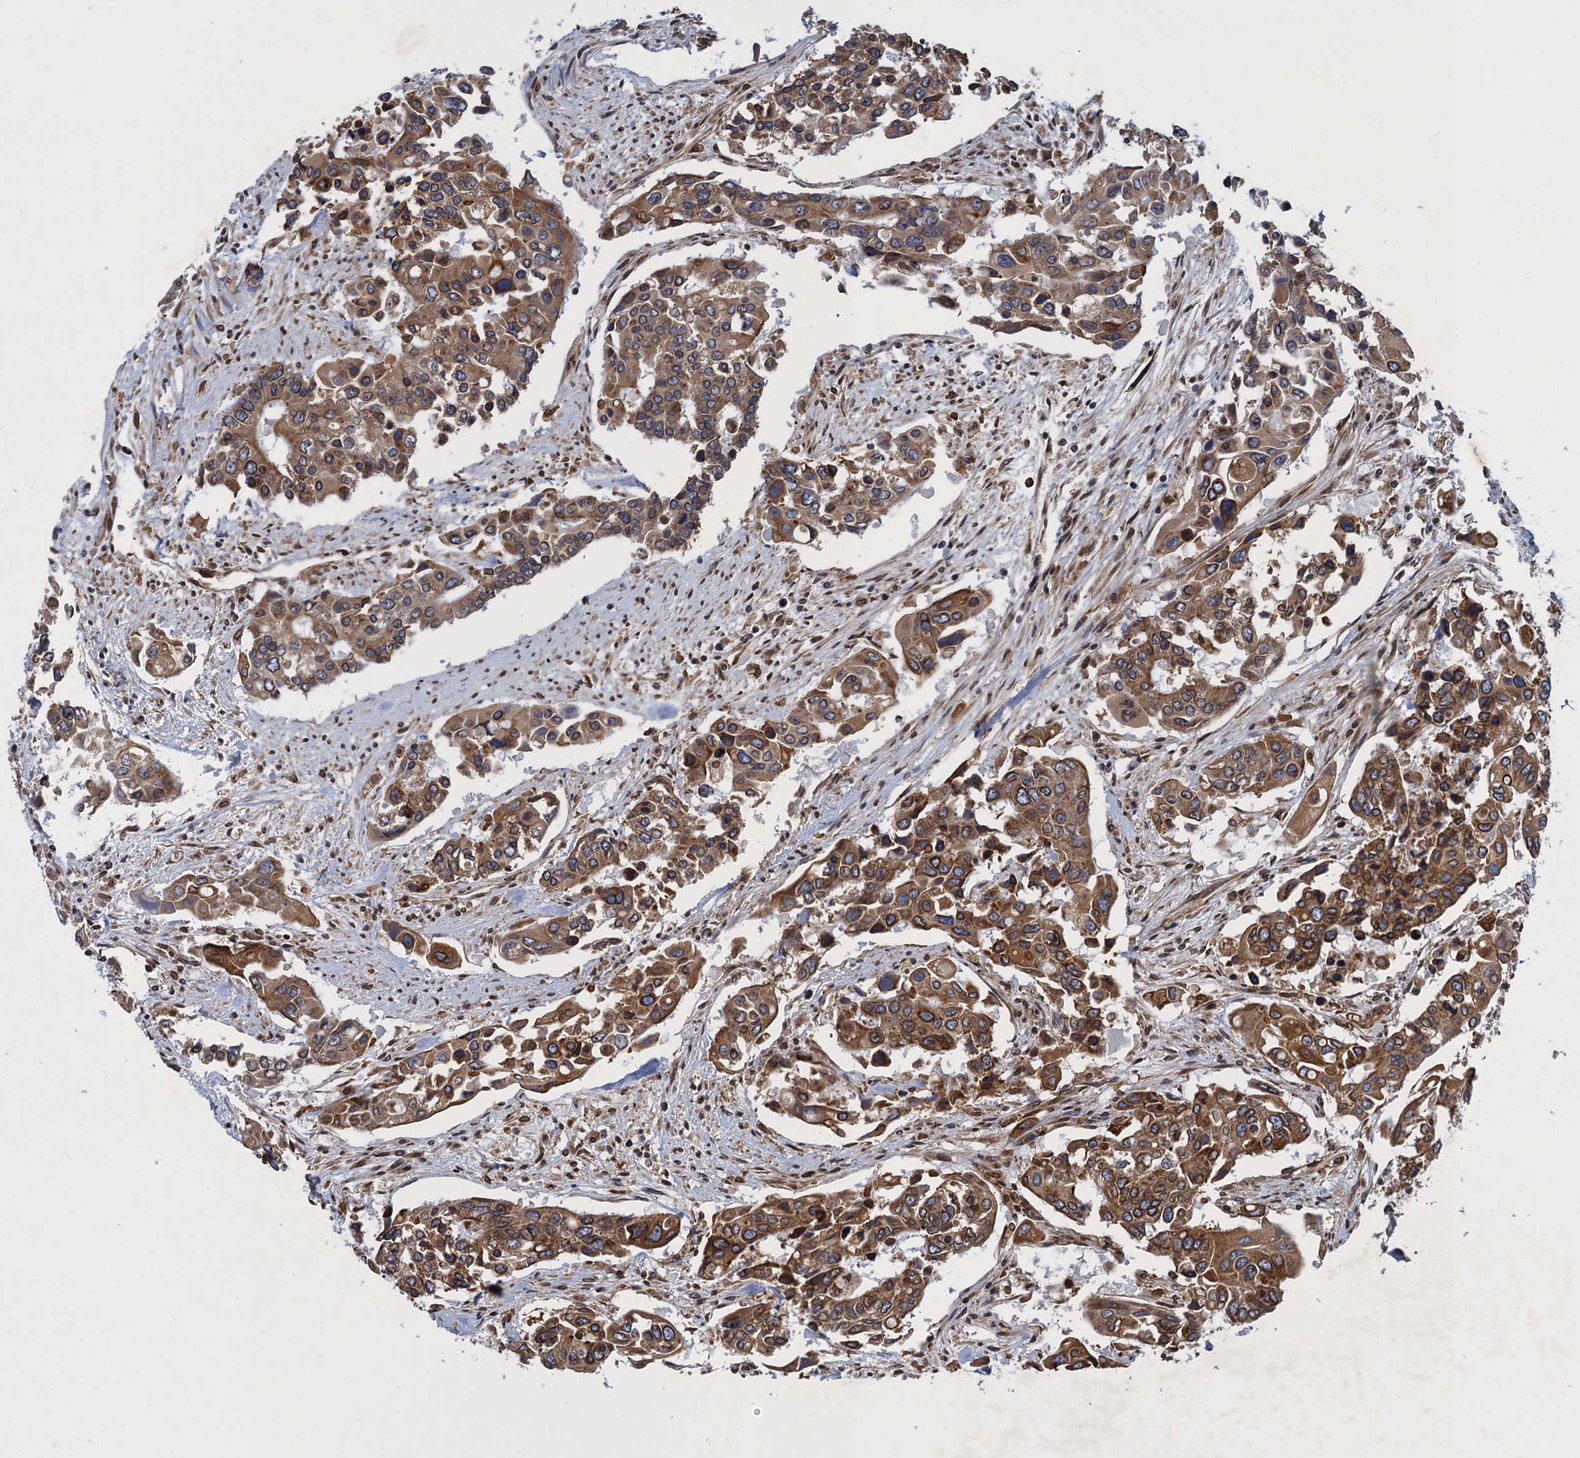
{"staining": {"intensity": "moderate", "quantity": ">75%", "location": "cytoplasmic/membranous"}, "tissue": "colorectal cancer", "cell_type": "Tumor cells", "image_type": "cancer", "snomed": [{"axis": "morphology", "description": "Adenocarcinoma, NOS"}, {"axis": "topography", "description": "Colon"}], "caption": "High-power microscopy captured an immunohistochemistry histopathology image of colorectal adenocarcinoma, revealing moderate cytoplasmic/membranous staining in about >75% of tumor cells.", "gene": "ARMC5", "patient": {"sex": "male", "age": 77}}